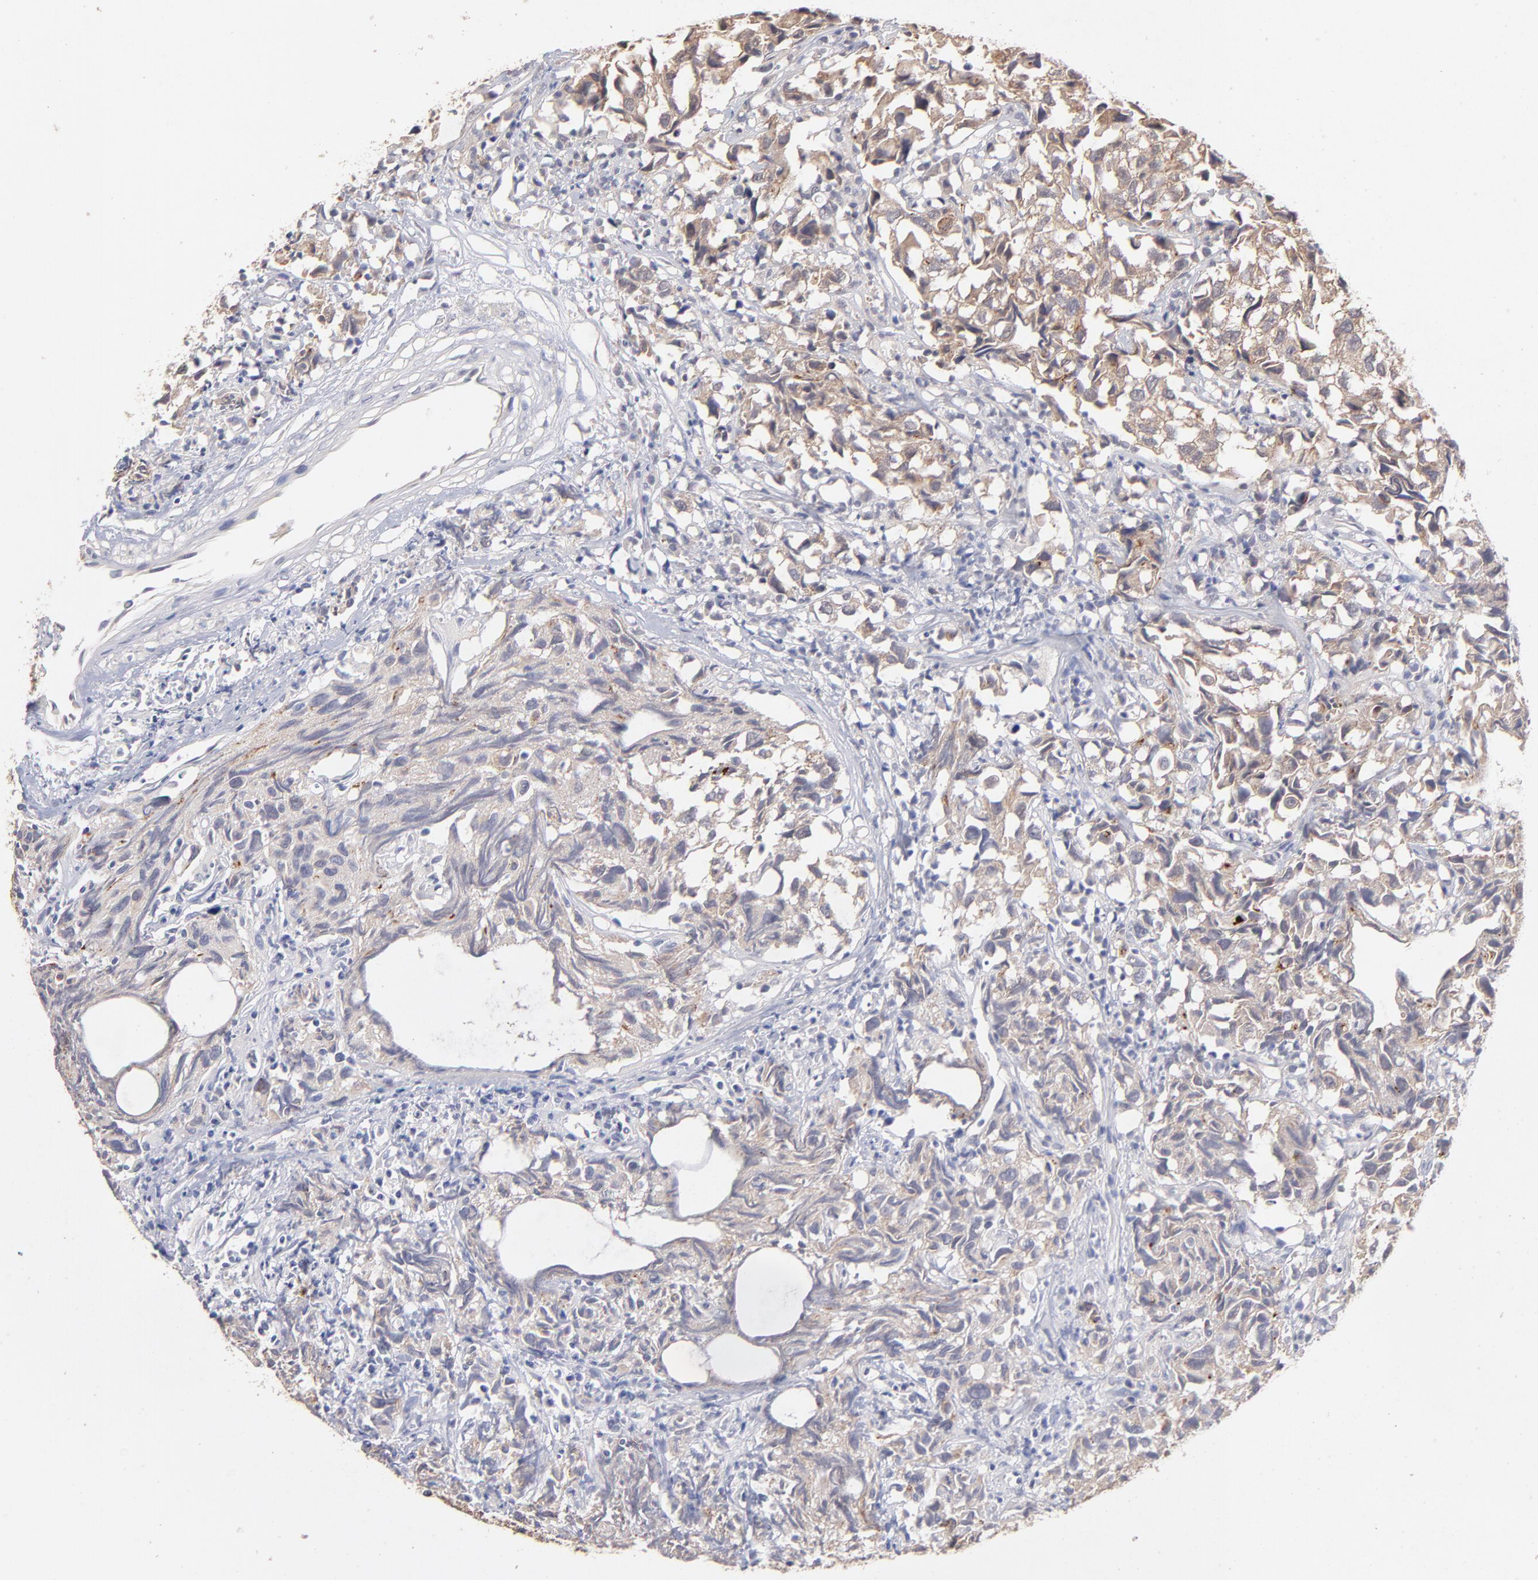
{"staining": {"intensity": "moderate", "quantity": ">75%", "location": "cytoplasmic/membranous"}, "tissue": "urothelial cancer", "cell_type": "Tumor cells", "image_type": "cancer", "snomed": [{"axis": "morphology", "description": "Urothelial carcinoma, High grade"}, {"axis": "topography", "description": "Urinary bladder"}], "caption": "Human urothelial cancer stained with a brown dye demonstrates moderate cytoplasmic/membranous positive positivity in about >75% of tumor cells.", "gene": "STAP2", "patient": {"sex": "female", "age": 75}}